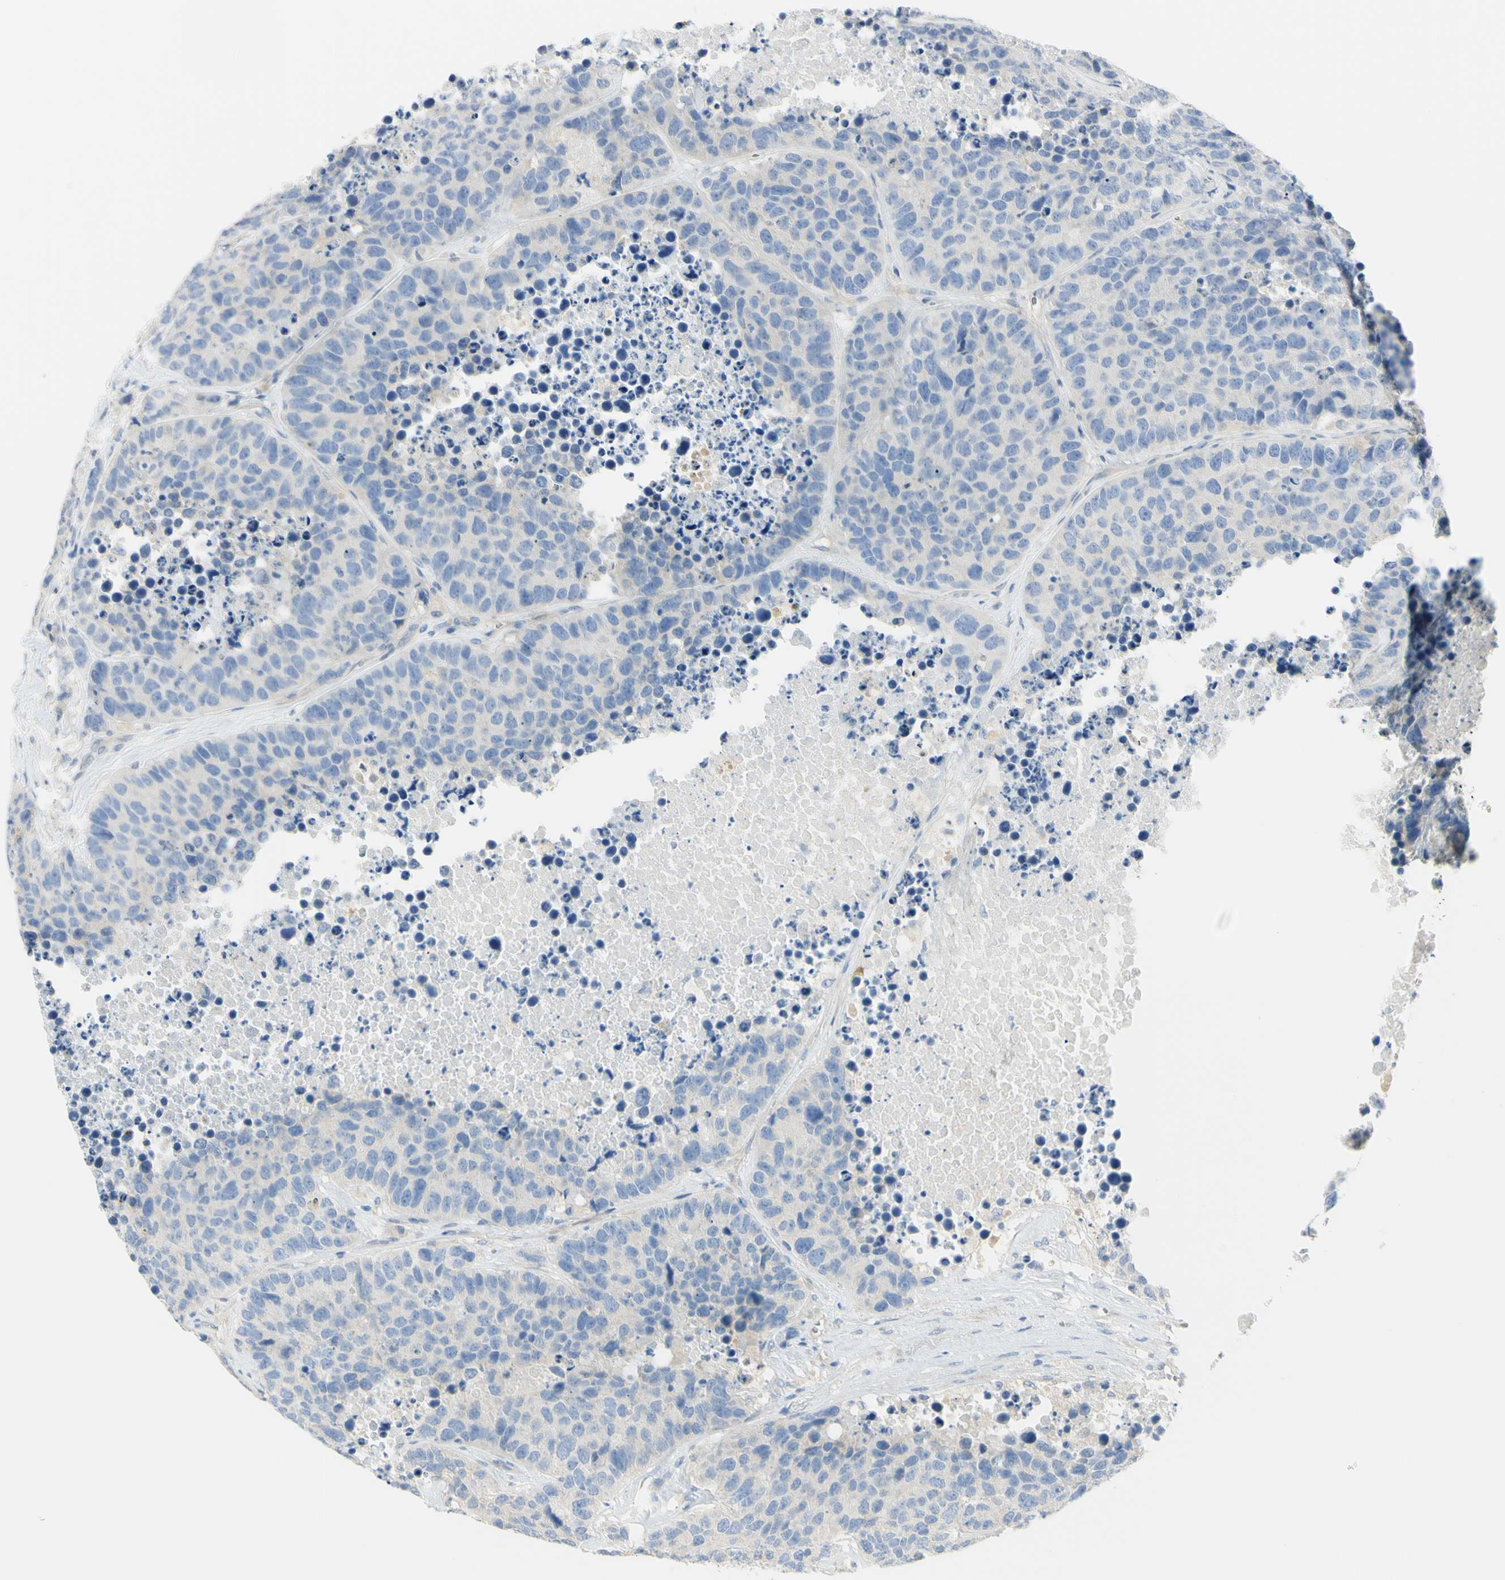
{"staining": {"intensity": "negative", "quantity": "none", "location": "none"}, "tissue": "carcinoid", "cell_type": "Tumor cells", "image_type": "cancer", "snomed": [{"axis": "morphology", "description": "Carcinoid, malignant, NOS"}, {"axis": "topography", "description": "Lung"}], "caption": "A high-resolution micrograph shows immunohistochemistry (IHC) staining of malignant carcinoid, which shows no significant positivity in tumor cells.", "gene": "GCNT3", "patient": {"sex": "male", "age": 60}}